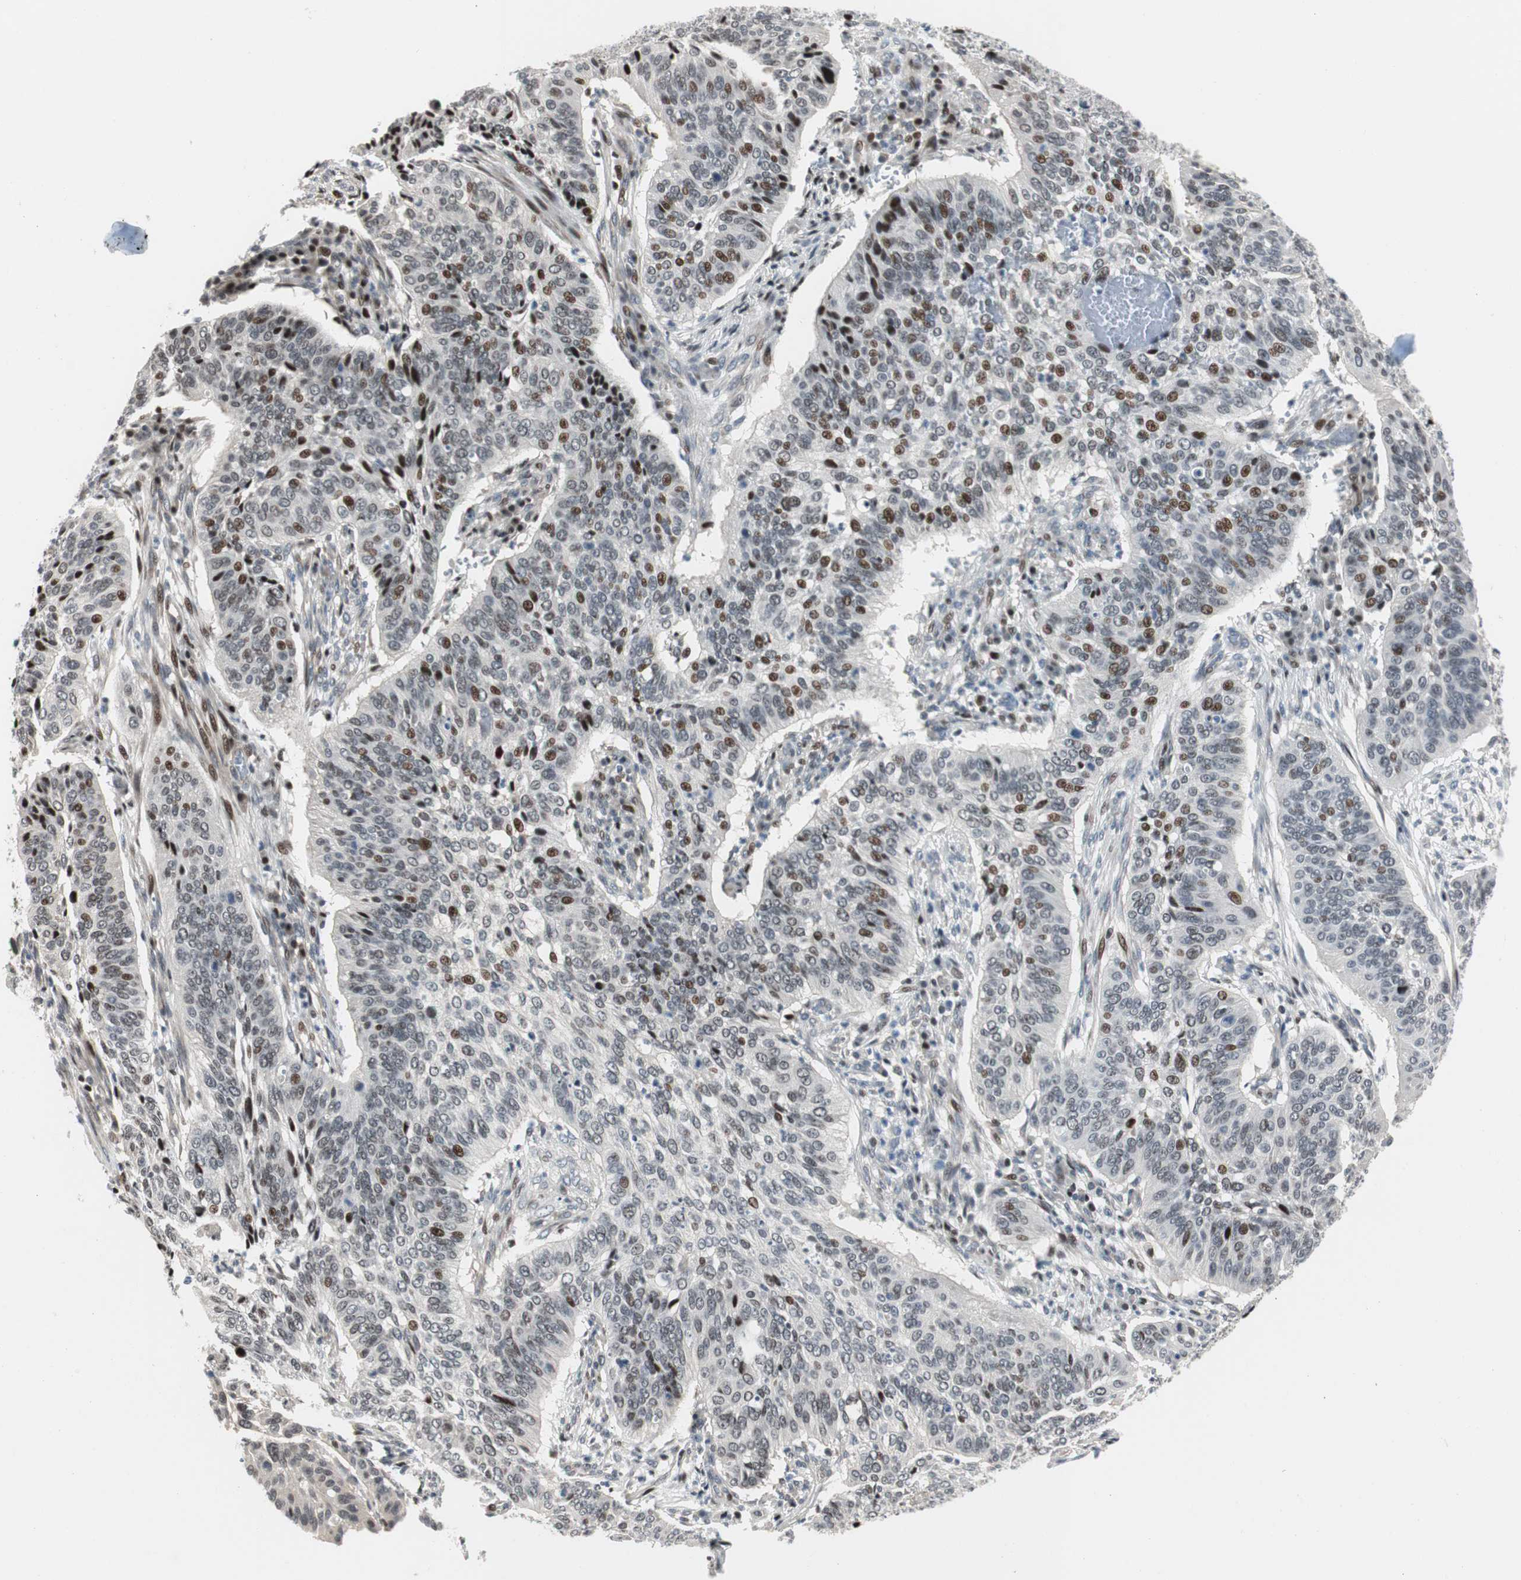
{"staining": {"intensity": "moderate", "quantity": "25%-75%", "location": "nuclear"}, "tissue": "cervical cancer", "cell_type": "Tumor cells", "image_type": "cancer", "snomed": [{"axis": "morphology", "description": "Squamous cell carcinoma, NOS"}, {"axis": "topography", "description": "Cervix"}], "caption": "DAB immunohistochemical staining of human cervical cancer exhibits moderate nuclear protein expression in approximately 25%-75% of tumor cells.", "gene": "RAD1", "patient": {"sex": "female", "age": 39}}